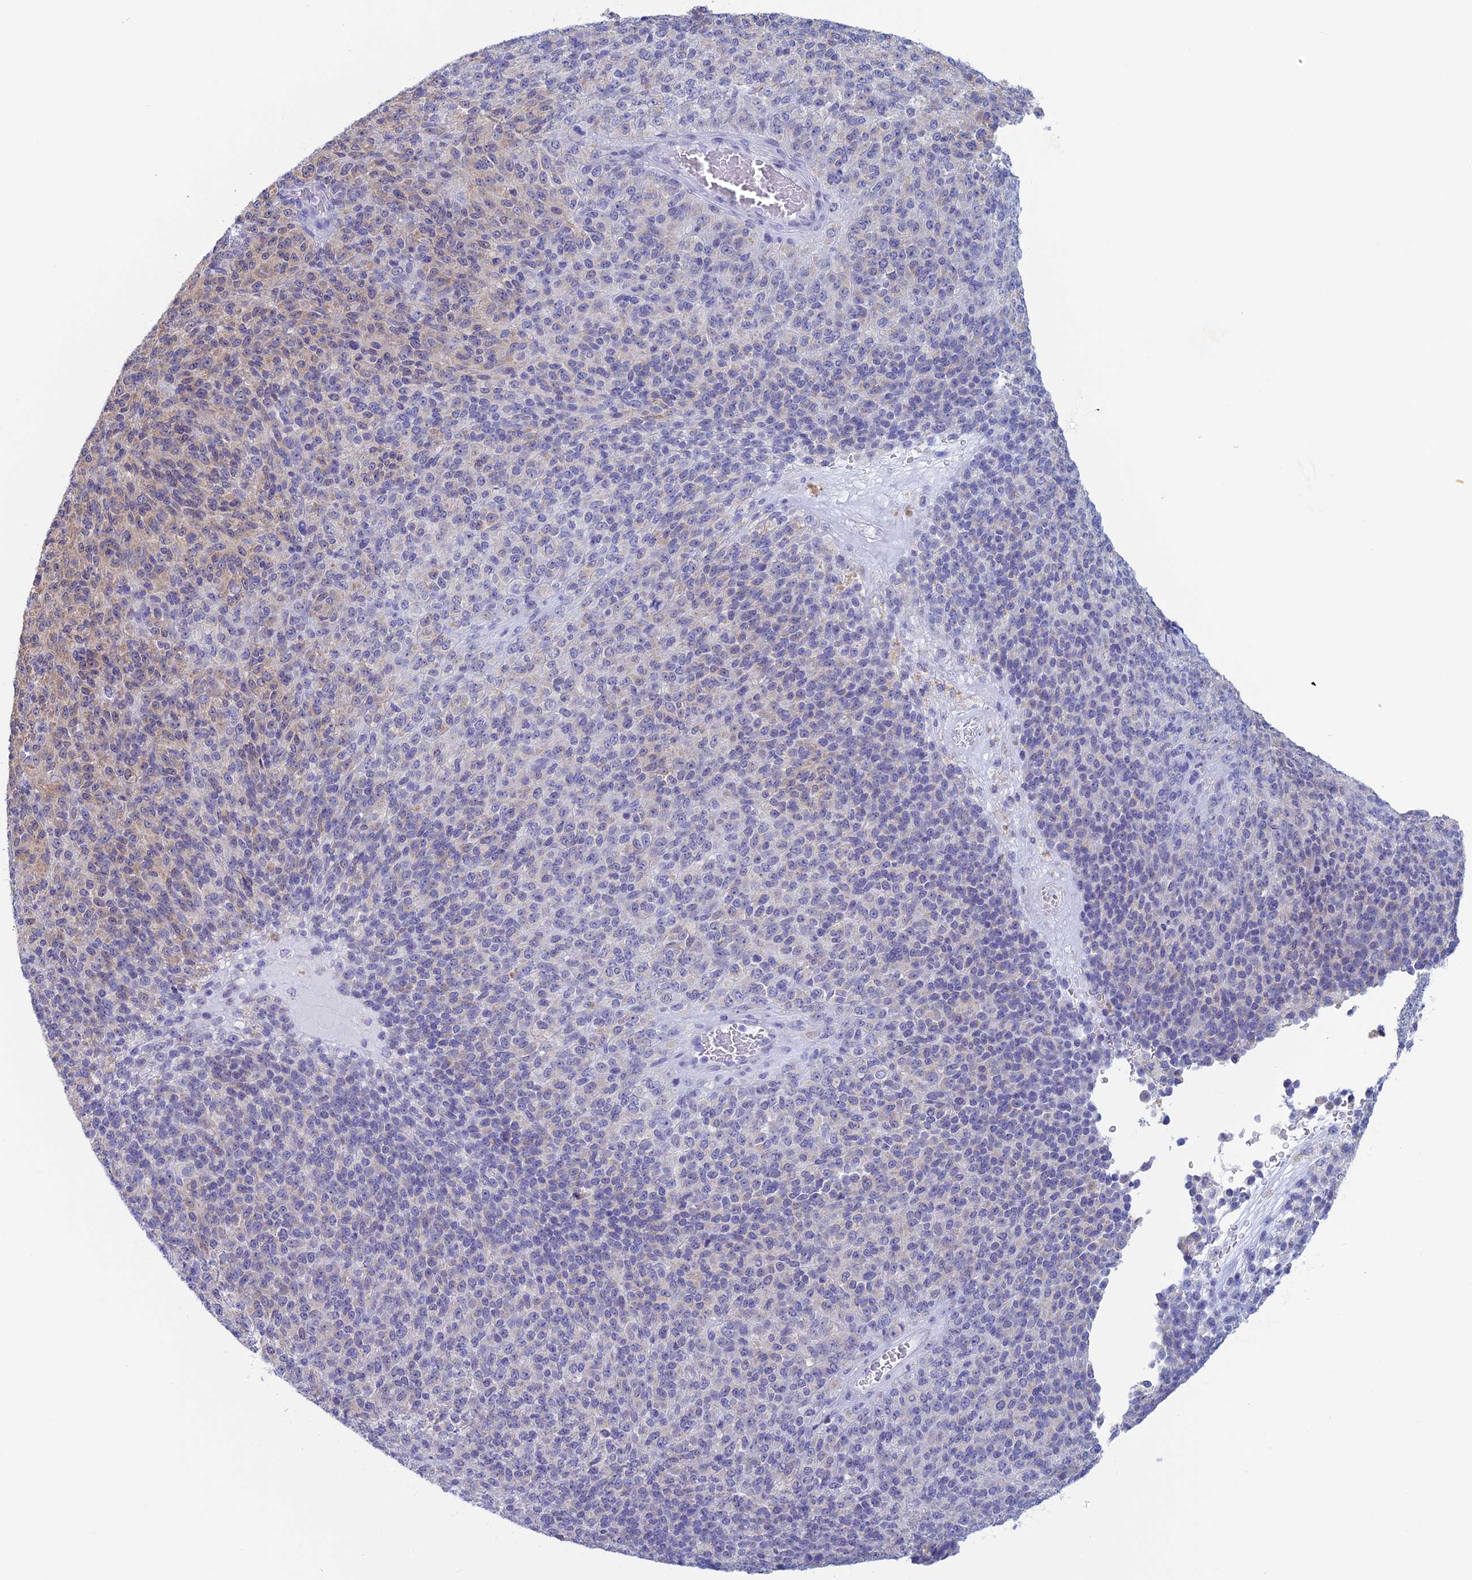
{"staining": {"intensity": "negative", "quantity": "none", "location": "none"}, "tissue": "melanoma", "cell_type": "Tumor cells", "image_type": "cancer", "snomed": [{"axis": "morphology", "description": "Malignant melanoma, Metastatic site"}, {"axis": "topography", "description": "Brain"}], "caption": "A high-resolution photomicrograph shows immunohistochemistry (IHC) staining of malignant melanoma (metastatic site), which displays no significant positivity in tumor cells.", "gene": "LHFPL2", "patient": {"sex": "female", "age": 56}}